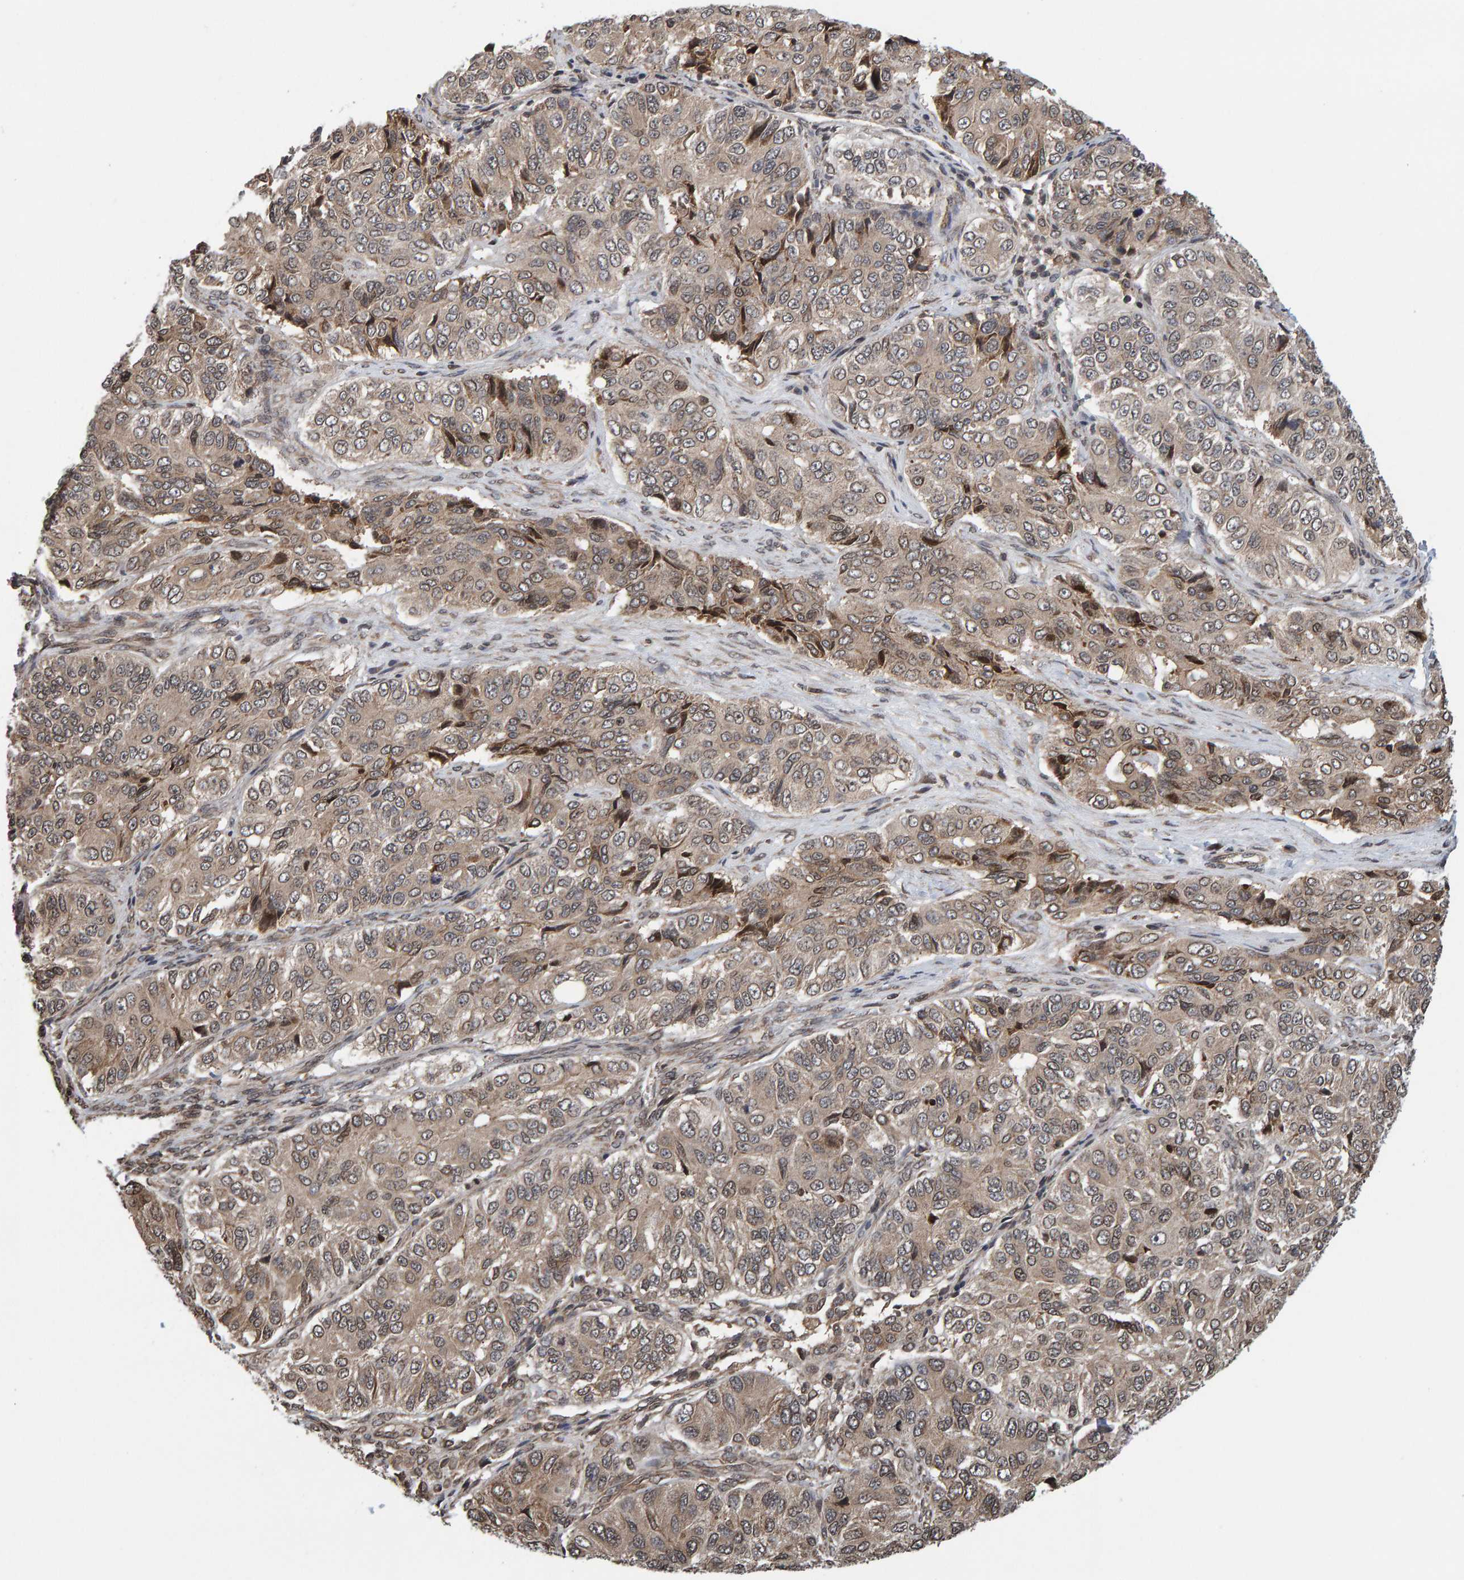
{"staining": {"intensity": "weak", "quantity": ">75%", "location": "cytoplasmic/membranous"}, "tissue": "ovarian cancer", "cell_type": "Tumor cells", "image_type": "cancer", "snomed": [{"axis": "morphology", "description": "Carcinoma, endometroid"}, {"axis": "topography", "description": "Ovary"}], "caption": "Tumor cells exhibit low levels of weak cytoplasmic/membranous expression in approximately >75% of cells in ovarian cancer (endometroid carcinoma).", "gene": "GAB2", "patient": {"sex": "female", "age": 51}}